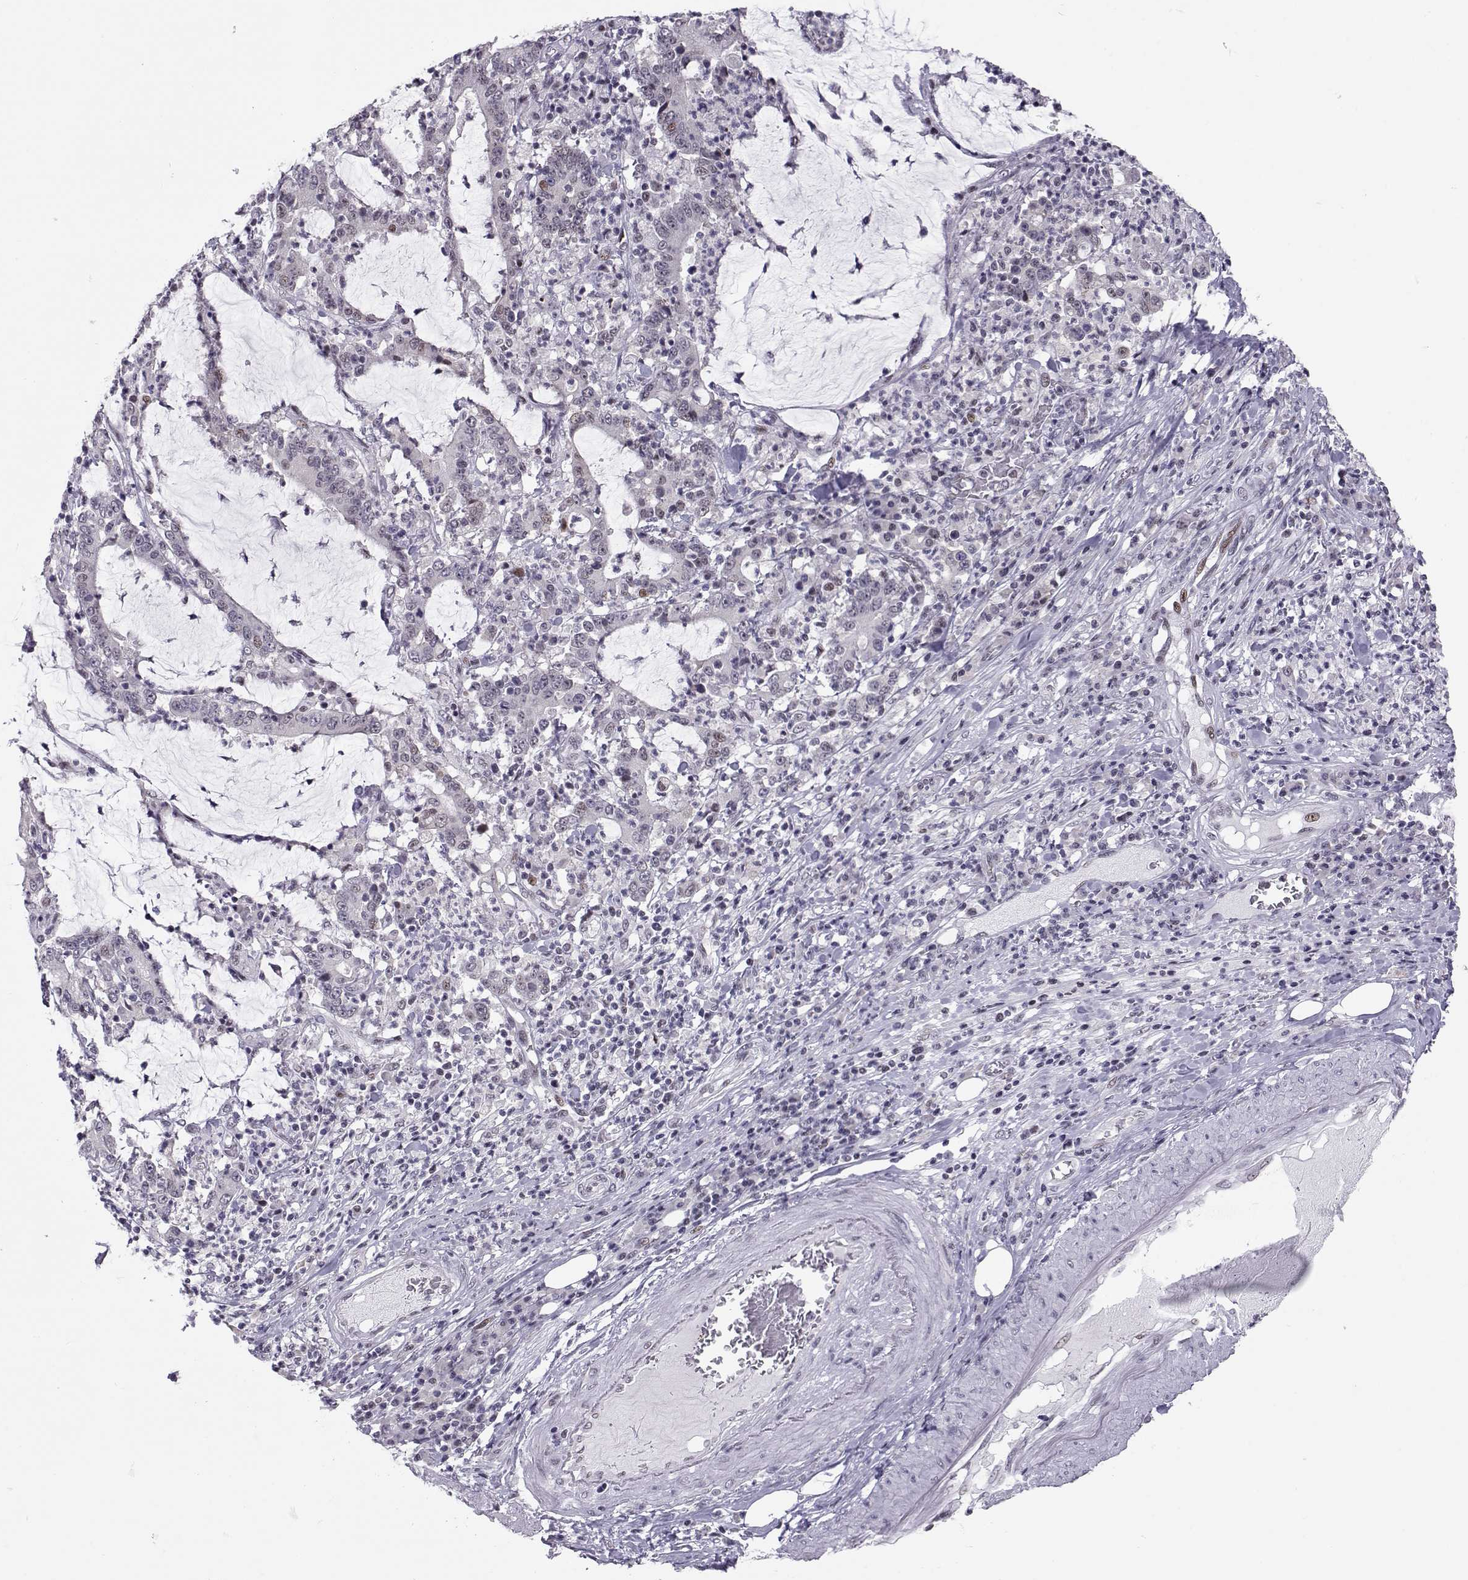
{"staining": {"intensity": "negative", "quantity": "none", "location": "none"}, "tissue": "stomach cancer", "cell_type": "Tumor cells", "image_type": "cancer", "snomed": [{"axis": "morphology", "description": "Adenocarcinoma, NOS"}, {"axis": "topography", "description": "Stomach, upper"}], "caption": "An image of human adenocarcinoma (stomach) is negative for staining in tumor cells. Nuclei are stained in blue.", "gene": "SIX6", "patient": {"sex": "male", "age": 68}}